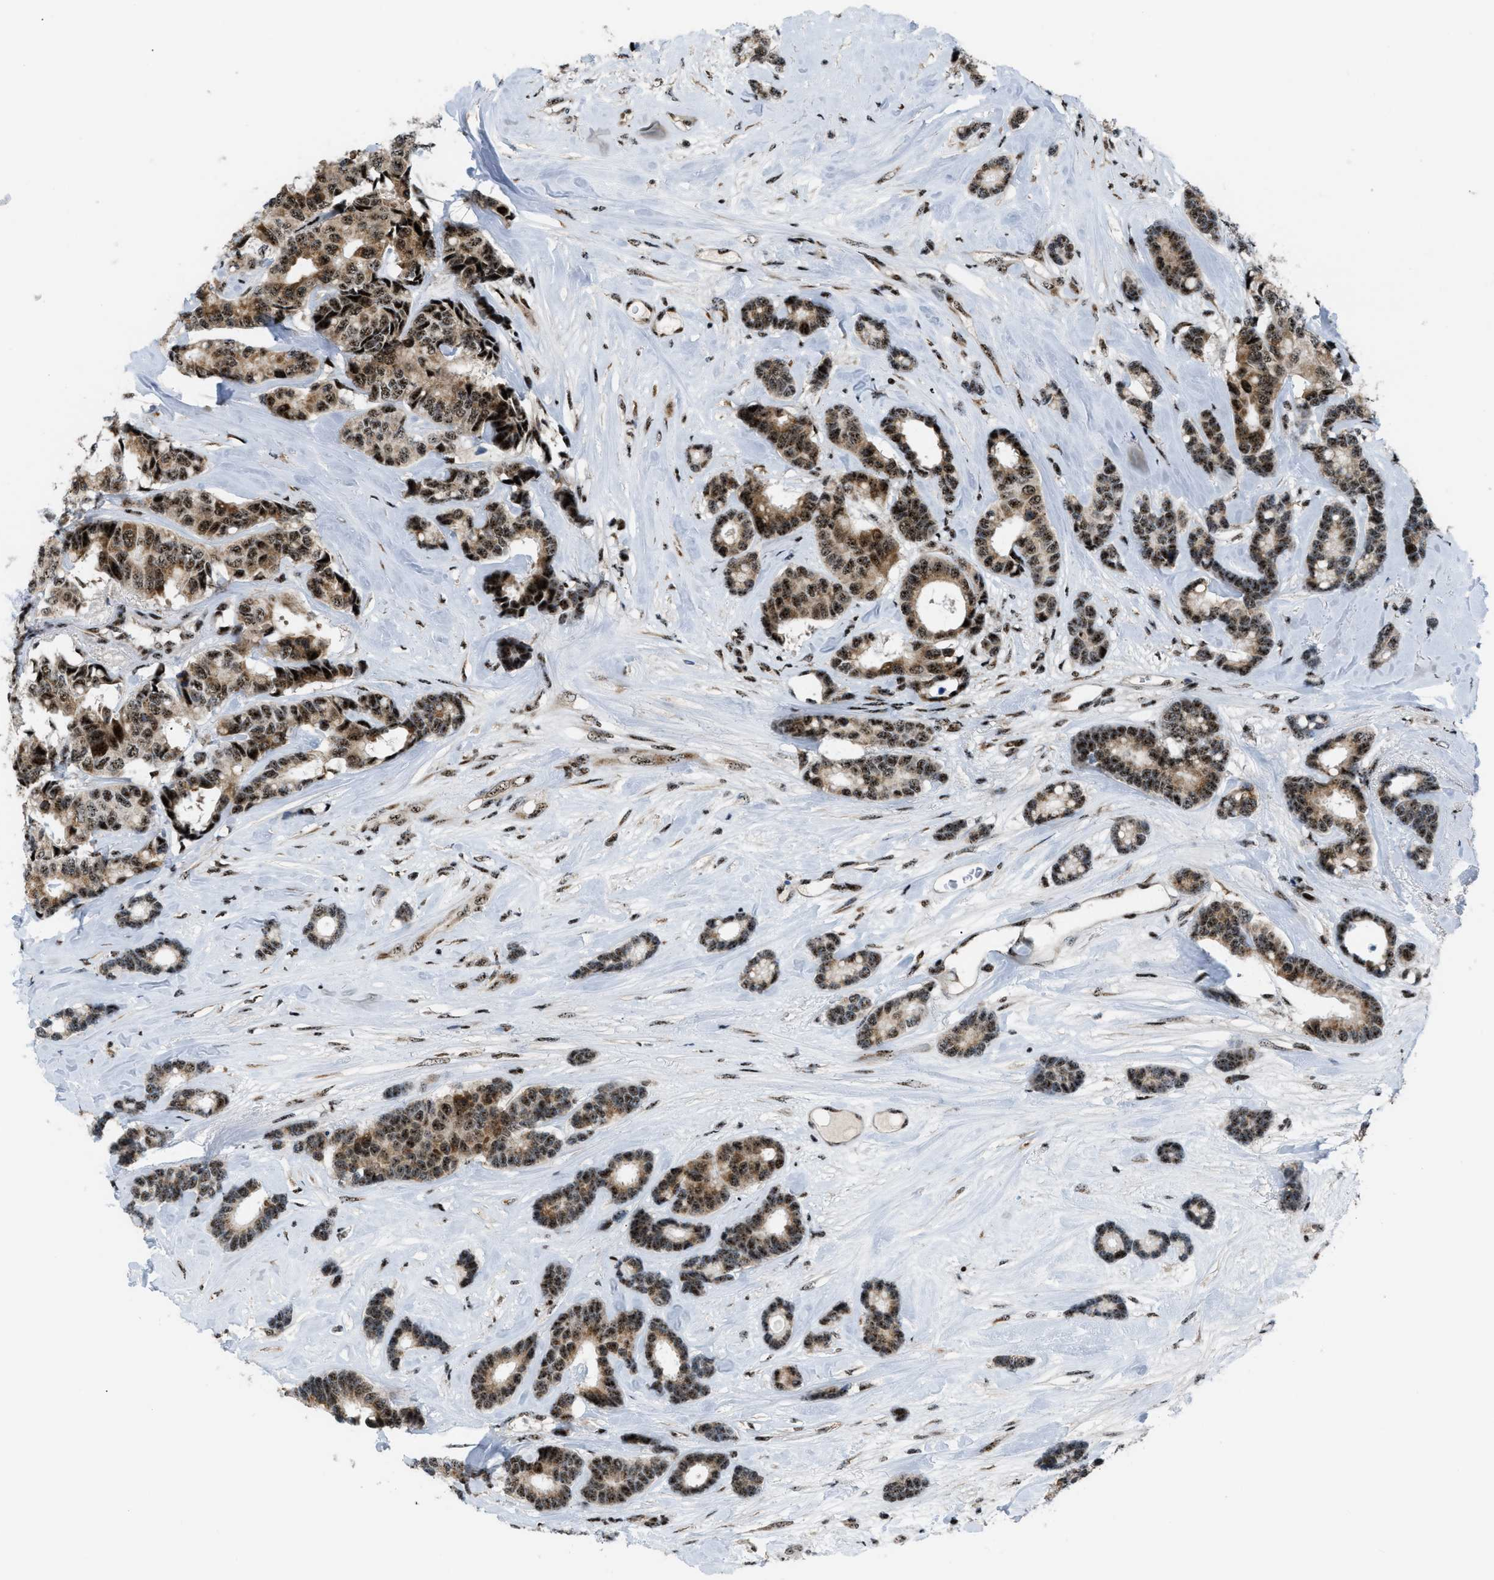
{"staining": {"intensity": "strong", "quantity": ">75%", "location": "cytoplasmic/membranous,nuclear"}, "tissue": "breast cancer", "cell_type": "Tumor cells", "image_type": "cancer", "snomed": [{"axis": "morphology", "description": "Duct carcinoma"}, {"axis": "topography", "description": "Breast"}], "caption": "Human breast cancer (infiltrating ductal carcinoma) stained with a protein marker shows strong staining in tumor cells.", "gene": "CDR2", "patient": {"sex": "female", "age": 87}}